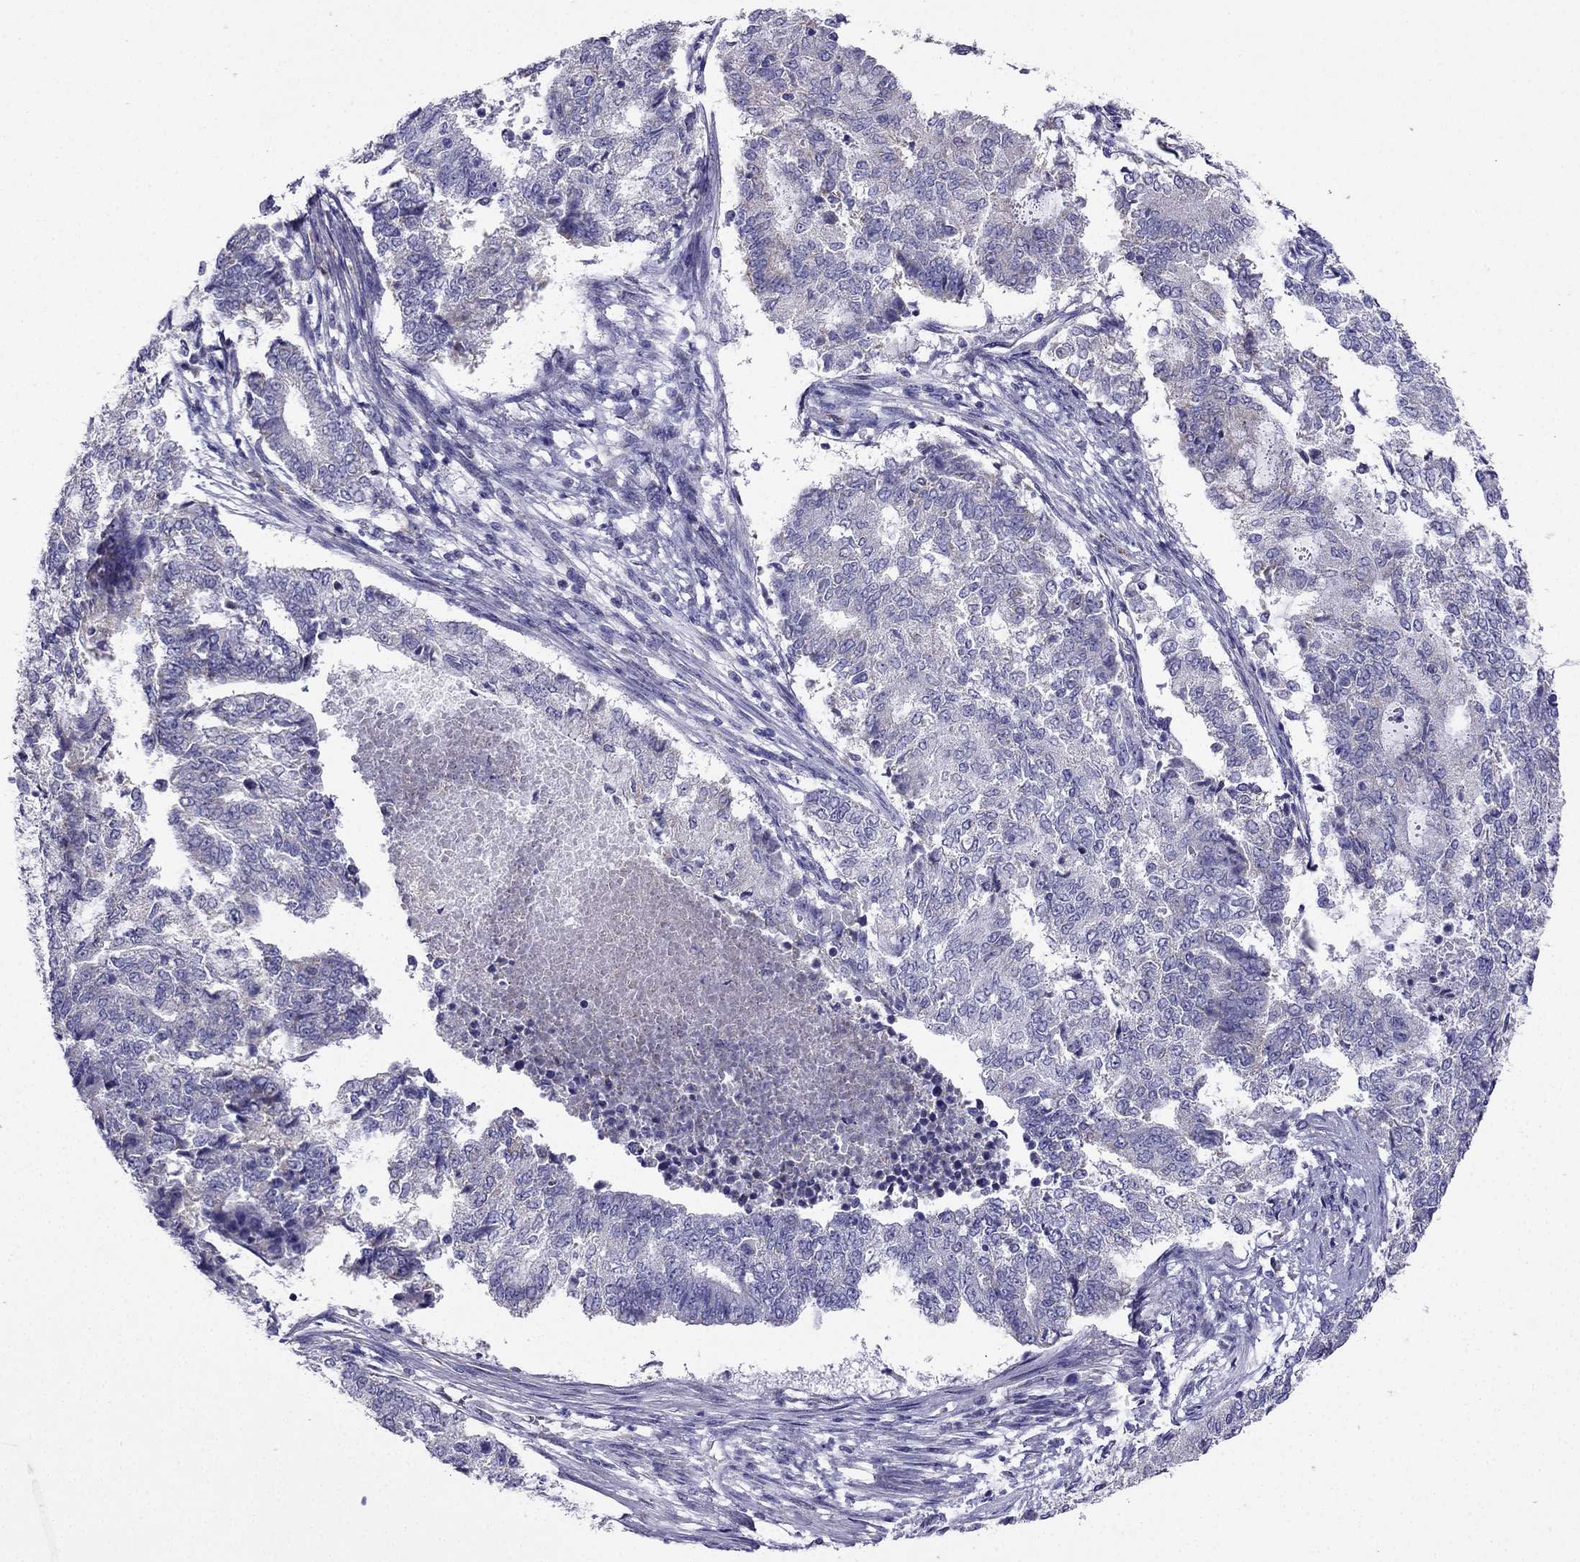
{"staining": {"intensity": "negative", "quantity": "none", "location": "none"}, "tissue": "endometrial cancer", "cell_type": "Tumor cells", "image_type": "cancer", "snomed": [{"axis": "morphology", "description": "Adenocarcinoma, NOS"}, {"axis": "topography", "description": "Endometrium"}], "caption": "Immunohistochemistry of endometrial cancer exhibits no staining in tumor cells. (DAB (3,3'-diaminobenzidine) immunohistochemistry (IHC) with hematoxylin counter stain).", "gene": "KIF5A", "patient": {"sex": "female", "age": 65}}